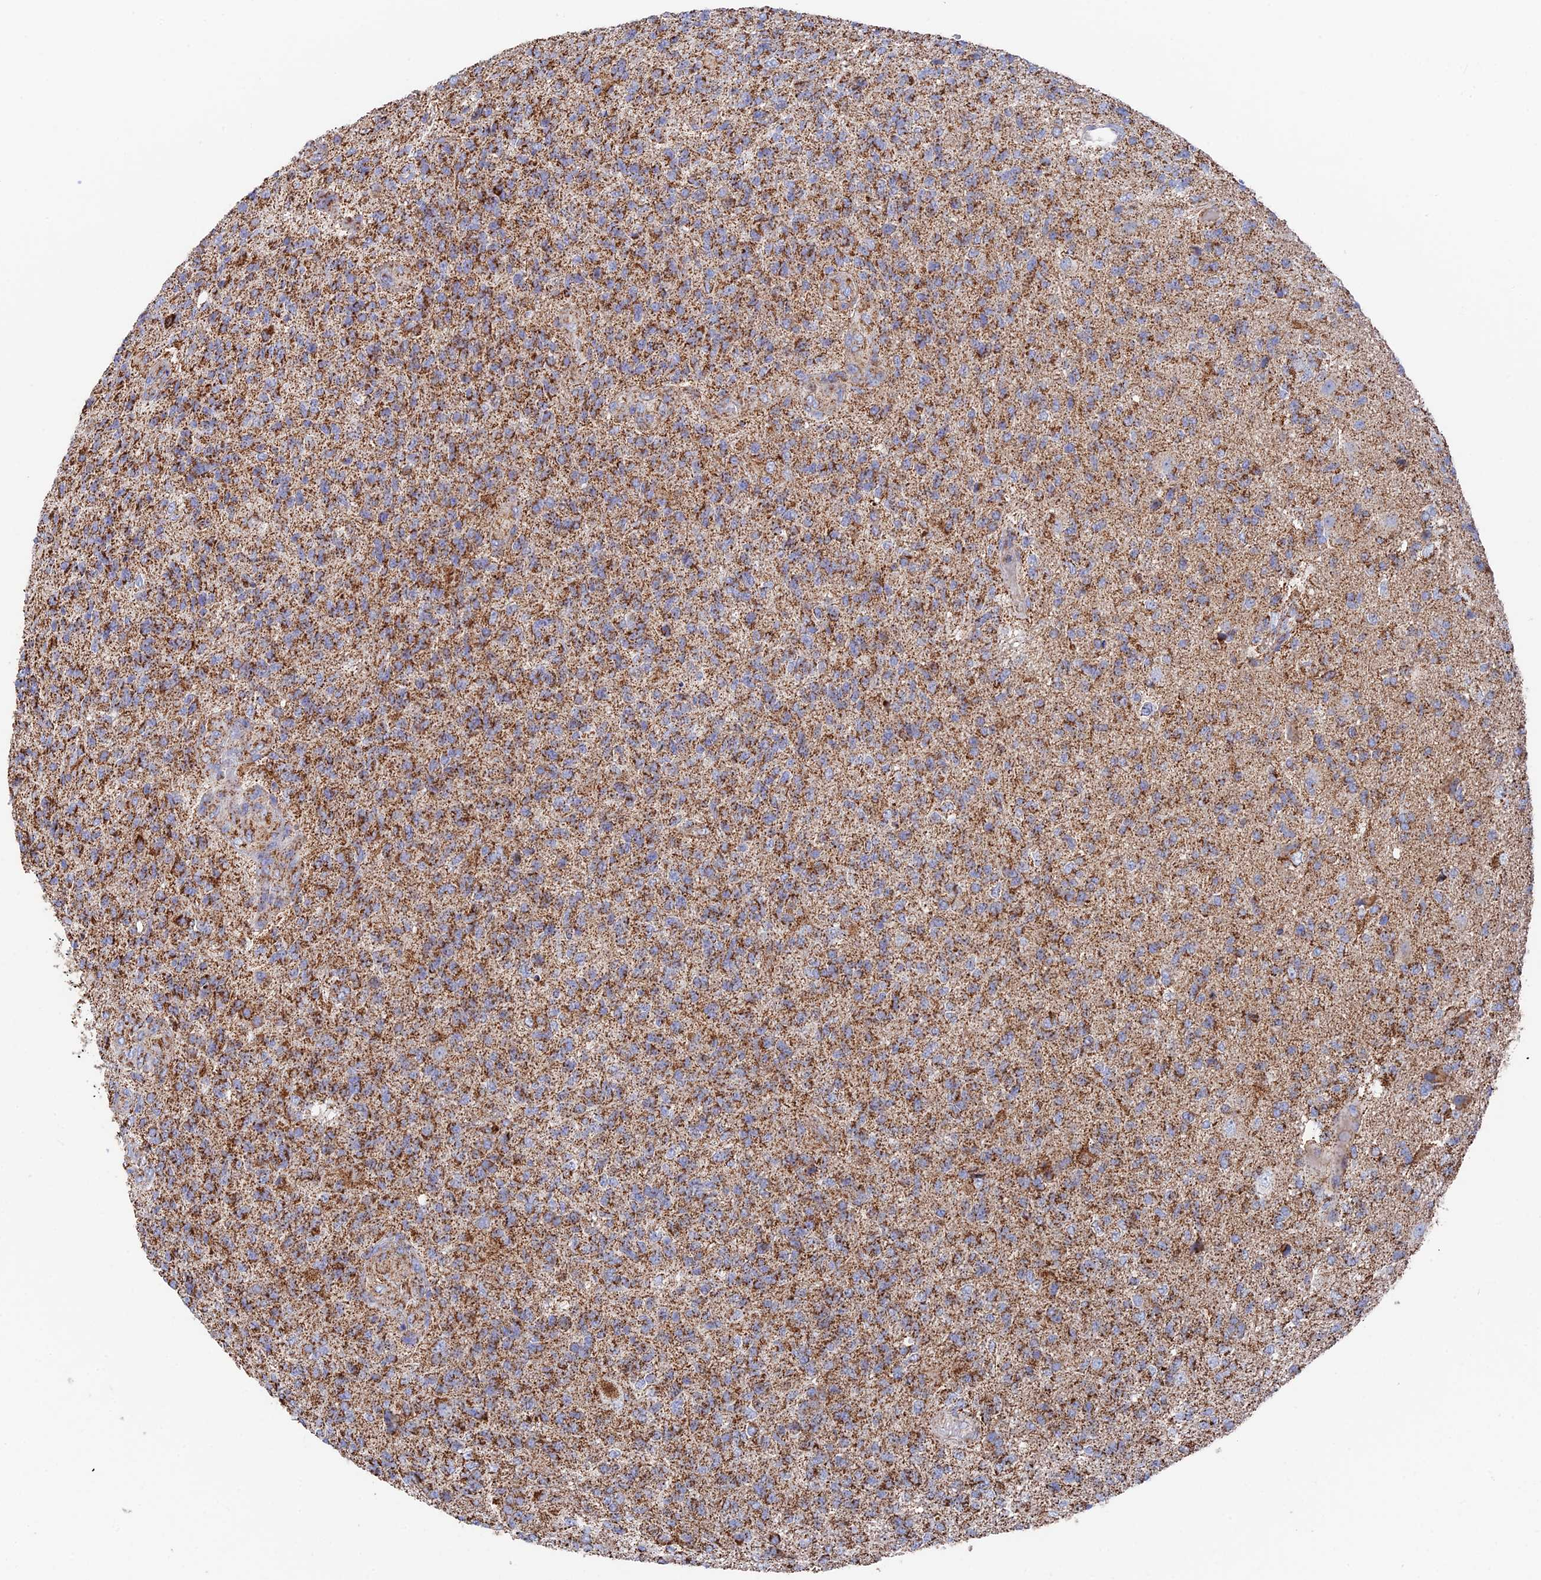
{"staining": {"intensity": "moderate", "quantity": ">75%", "location": "cytoplasmic/membranous"}, "tissue": "glioma", "cell_type": "Tumor cells", "image_type": "cancer", "snomed": [{"axis": "morphology", "description": "Glioma, malignant, High grade"}, {"axis": "topography", "description": "Brain"}], "caption": "A micrograph of high-grade glioma (malignant) stained for a protein displays moderate cytoplasmic/membranous brown staining in tumor cells. (DAB (3,3'-diaminobenzidine) IHC, brown staining for protein, blue staining for nuclei).", "gene": "HAUS8", "patient": {"sex": "male", "age": 56}}